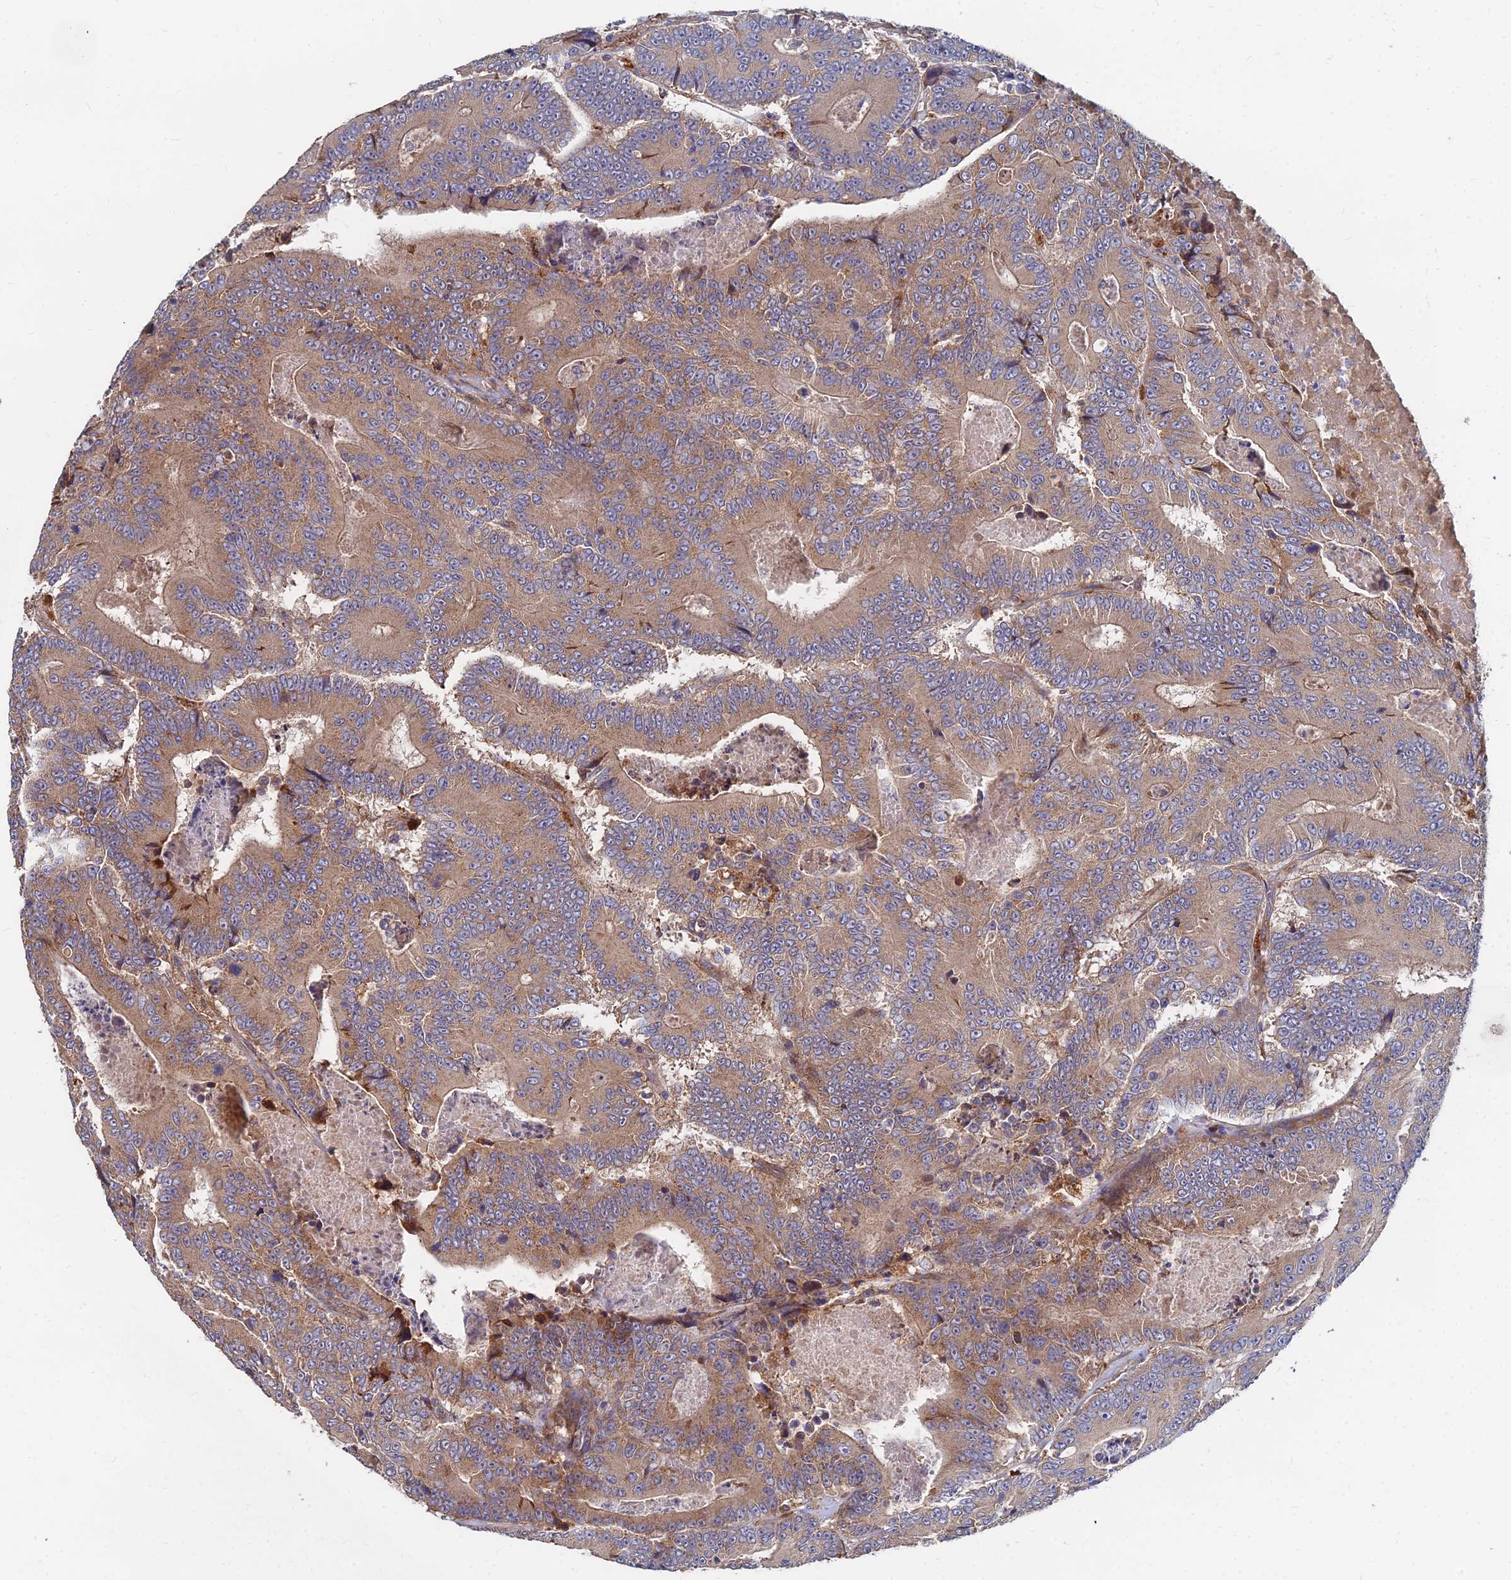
{"staining": {"intensity": "moderate", "quantity": ">75%", "location": "cytoplasmic/membranous"}, "tissue": "colorectal cancer", "cell_type": "Tumor cells", "image_type": "cancer", "snomed": [{"axis": "morphology", "description": "Adenocarcinoma, NOS"}, {"axis": "topography", "description": "Colon"}], "caption": "This is an image of immunohistochemistry staining of colorectal adenocarcinoma, which shows moderate expression in the cytoplasmic/membranous of tumor cells.", "gene": "CCZ1", "patient": {"sex": "male", "age": 83}}